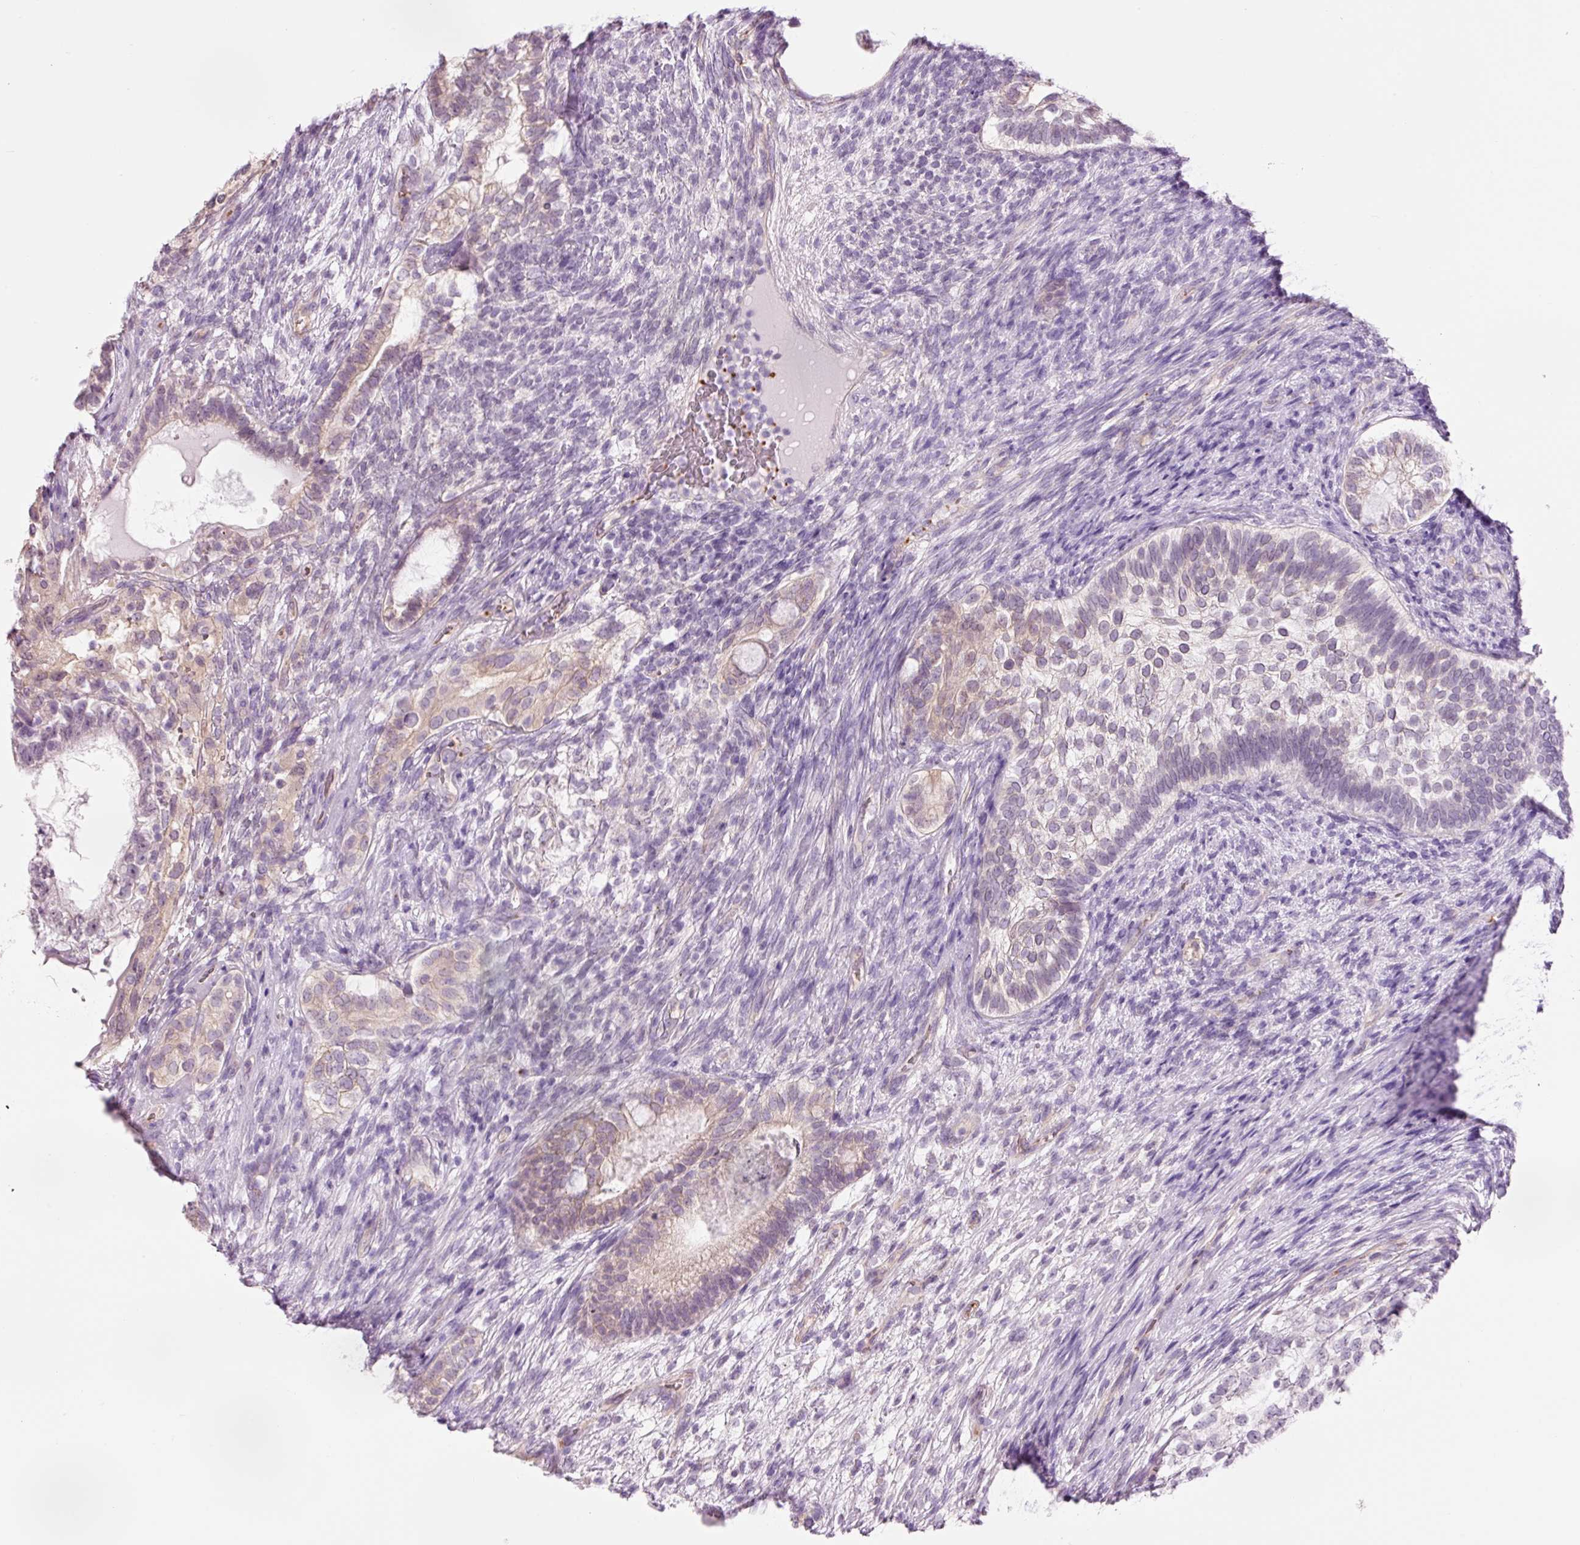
{"staining": {"intensity": "weak", "quantity": "25%-75%", "location": "cytoplasmic/membranous"}, "tissue": "testis cancer", "cell_type": "Tumor cells", "image_type": "cancer", "snomed": [{"axis": "morphology", "description": "Seminoma, NOS"}, {"axis": "morphology", "description": "Carcinoma, Embryonal, NOS"}, {"axis": "topography", "description": "Testis"}], "caption": "Human testis cancer (embryonal carcinoma) stained with a protein marker exhibits weak staining in tumor cells.", "gene": "HSPA4L", "patient": {"sex": "male", "age": 41}}